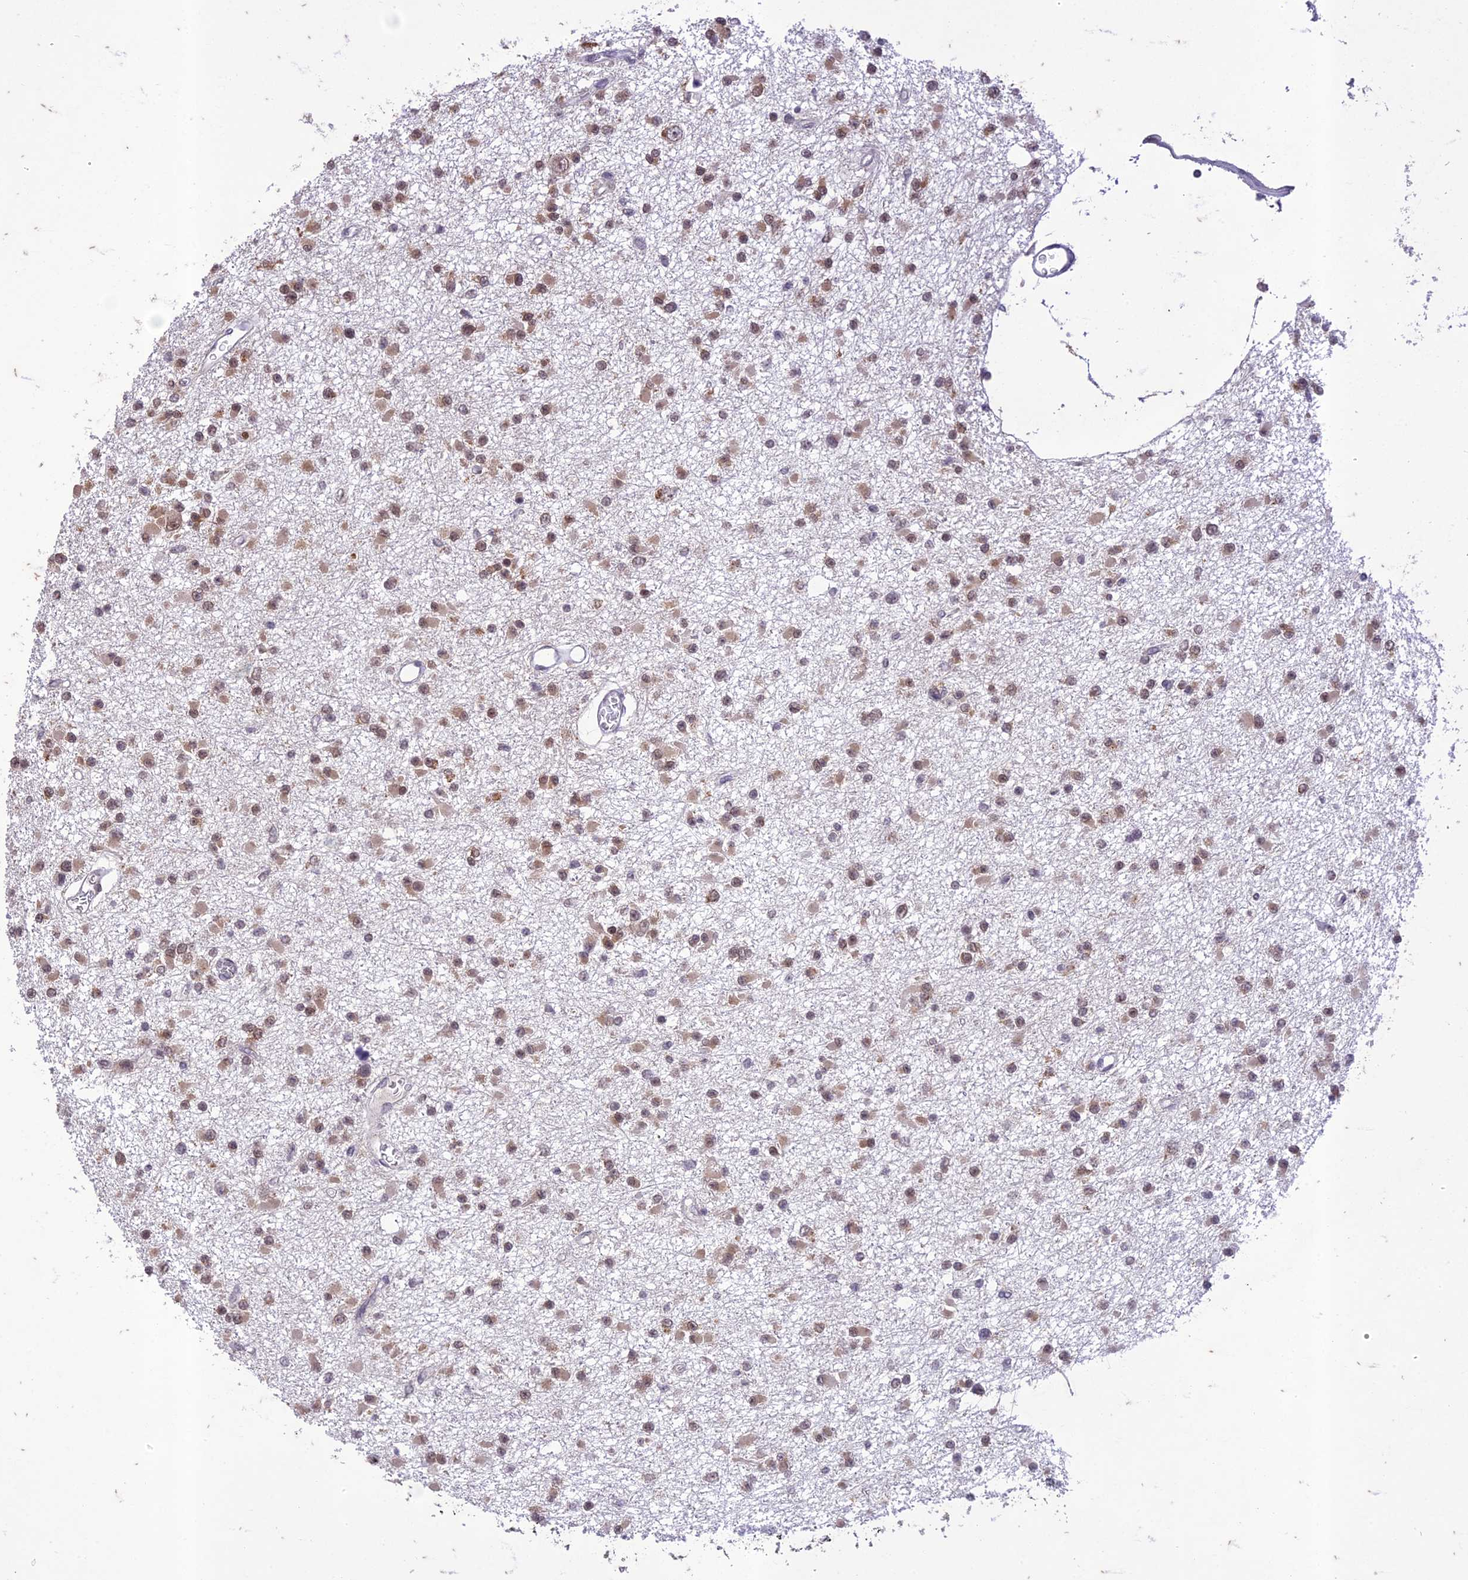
{"staining": {"intensity": "weak", "quantity": ">75%", "location": "cytoplasmic/membranous,nuclear"}, "tissue": "glioma", "cell_type": "Tumor cells", "image_type": "cancer", "snomed": [{"axis": "morphology", "description": "Glioma, malignant, Low grade"}, {"axis": "topography", "description": "Brain"}], "caption": "IHC (DAB (3,3'-diaminobenzidine)) staining of malignant glioma (low-grade) exhibits weak cytoplasmic/membranous and nuclear protein positivity in approximately >75% of tumor cells. Using DAB (brown) and hematoxylin (blue) stains, captured at high magnification using brightfield microscopy.", "gene": "POP4", "patient": {"sex": "female", "age": 22}}